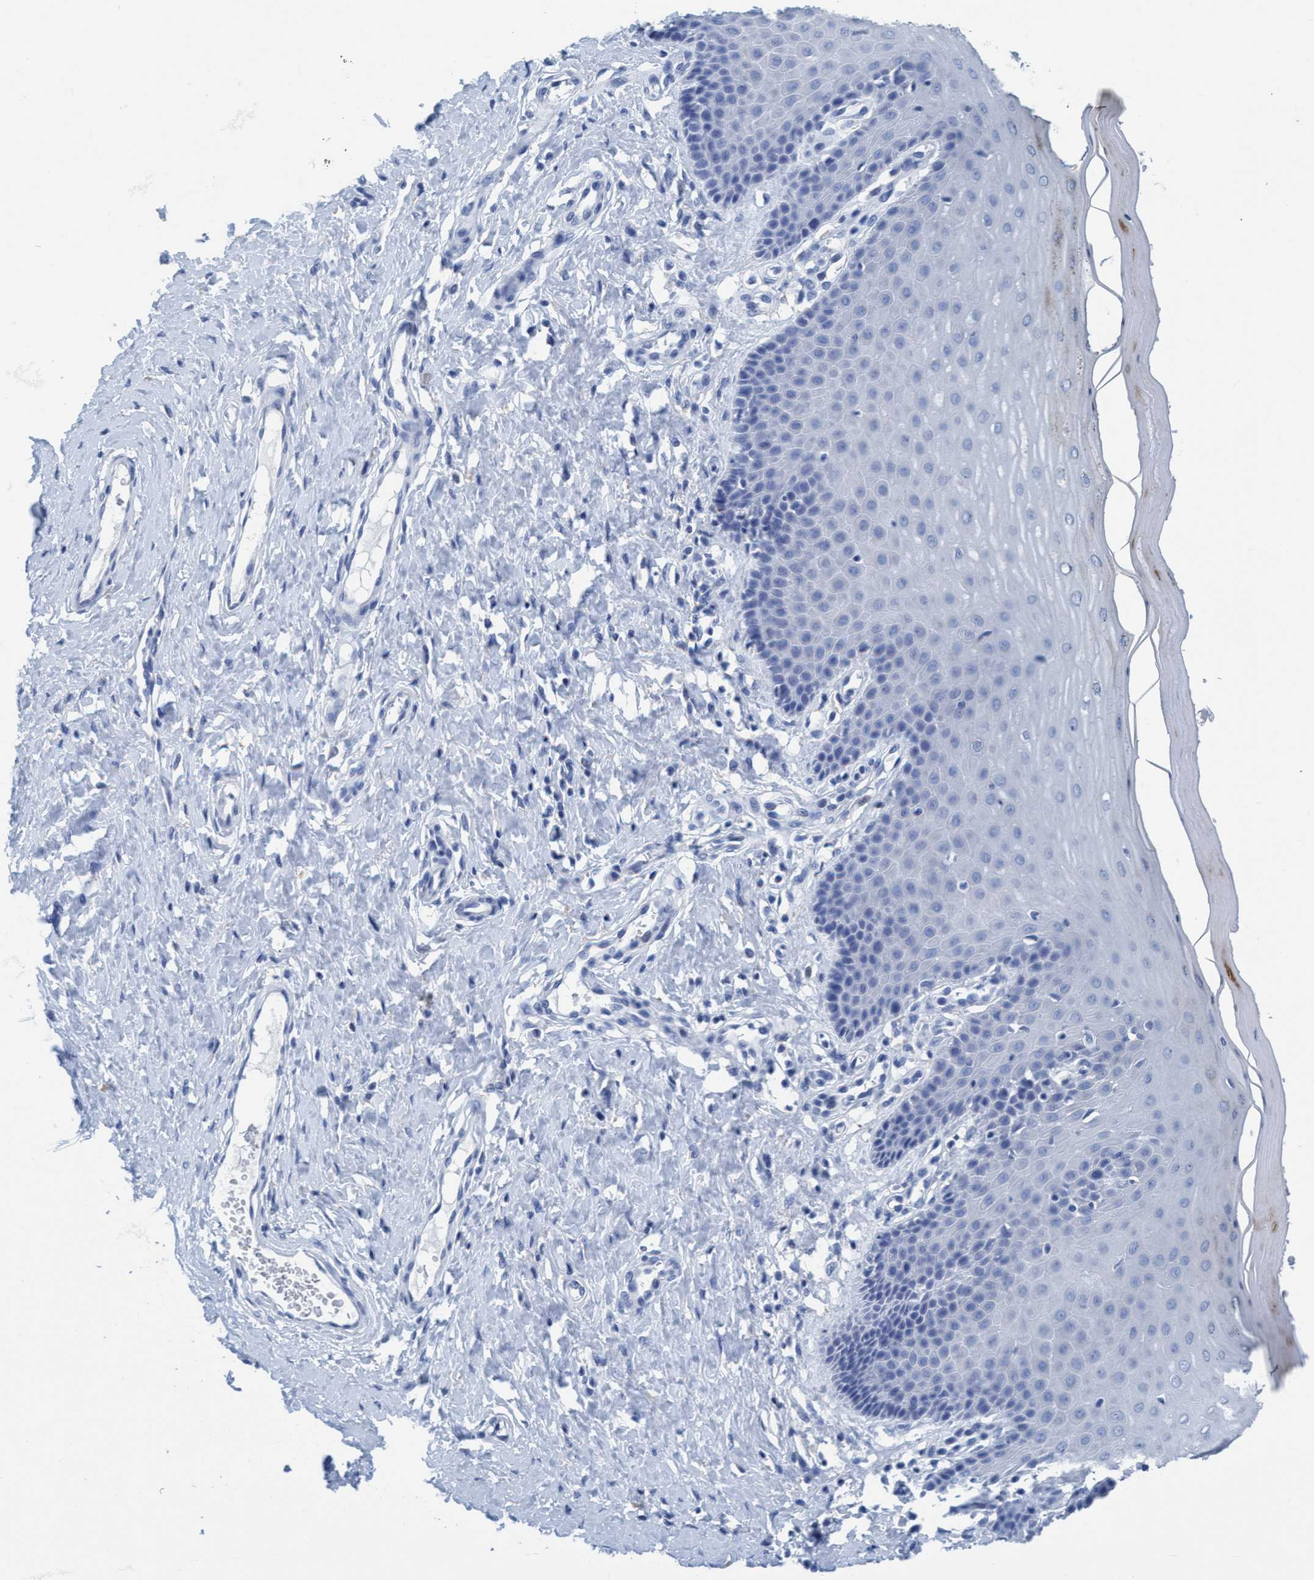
{"staining": {"intensity": "moderate", "quantity": "<25%", "location": "cytoplasmic/membranous"}, "tissue": "cervix", "cell_type": "Glandular cells", "image_type": "normal", "snomed": [{"axis": "morphology", "description": "Normal tissue, NOS"}, {"axis": "topography", "description": "Cervix"}], "caption": "Glandular cells display low levels of moderate cytoplasmic/membranous expression in about <25% of cells in benign human cervix. Using DAB (3,3'-diaminobenzidine) (brown) and hematoxylin (blue) stains, captured at high magnification using brightfield microscopy.", "gene": "DNAI1", "patient": {"sex": "female", "age": 55}}